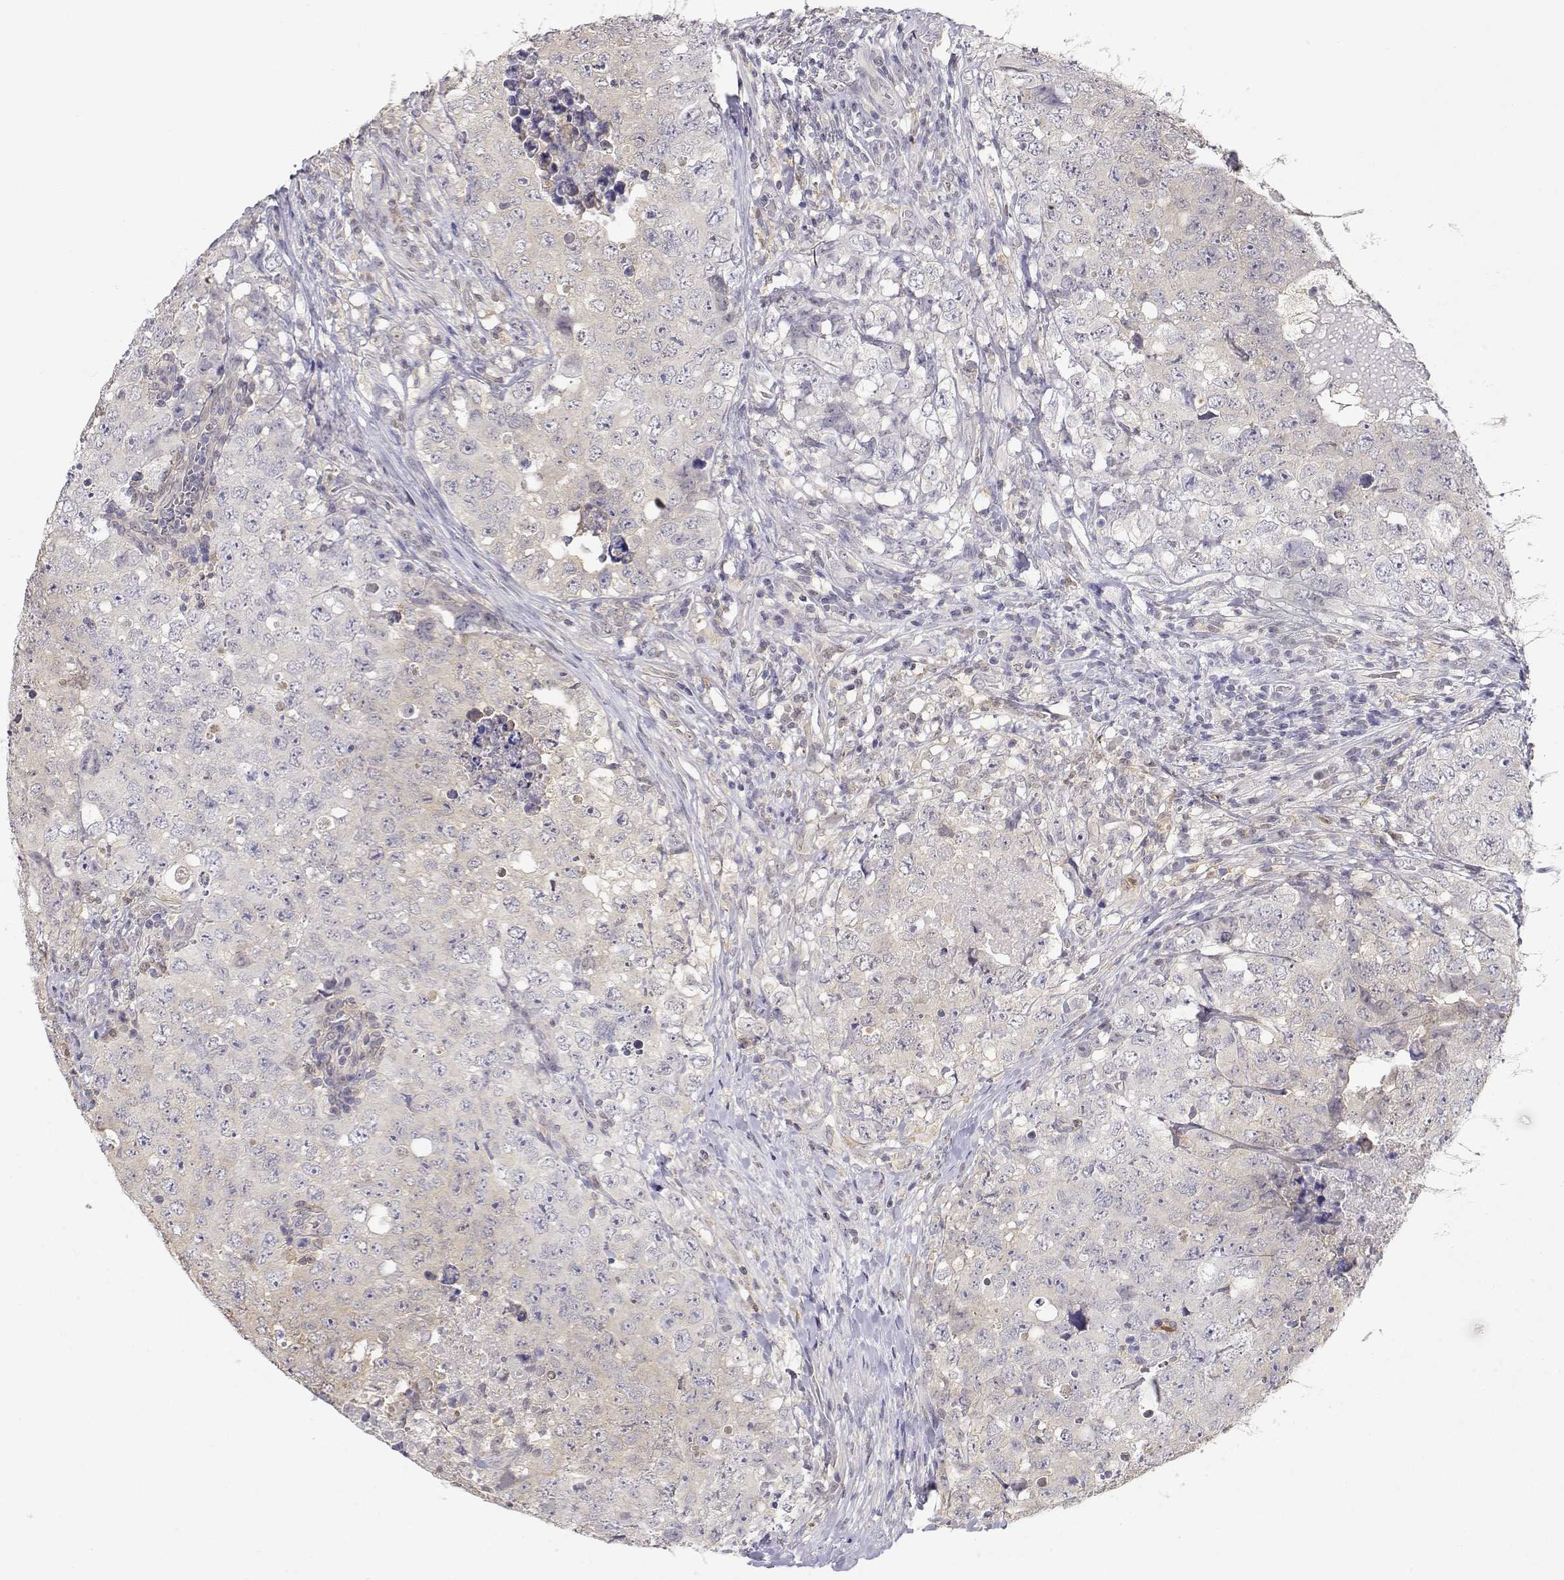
{"staining": {"intensity": "weak", "quantity": "<25%", "location": "cytoplasmic/membranous"}, "tissue": "testis cancer", "cell_type": "Tumor cells", "image_type": "cancer", "snomed": [{"axis": "morphology", "description": "Seminoma, NOS"}, {"axis": "topography", "description": "Testis"}], "caption": "DAB (3,3'-diaminobenzidine) immunohistochemical staining of human testis cancer (seminoma) displays no significant staining in tumor cells.", "gene": "ADA", "patient": {"sex": "male", "age": 34}}